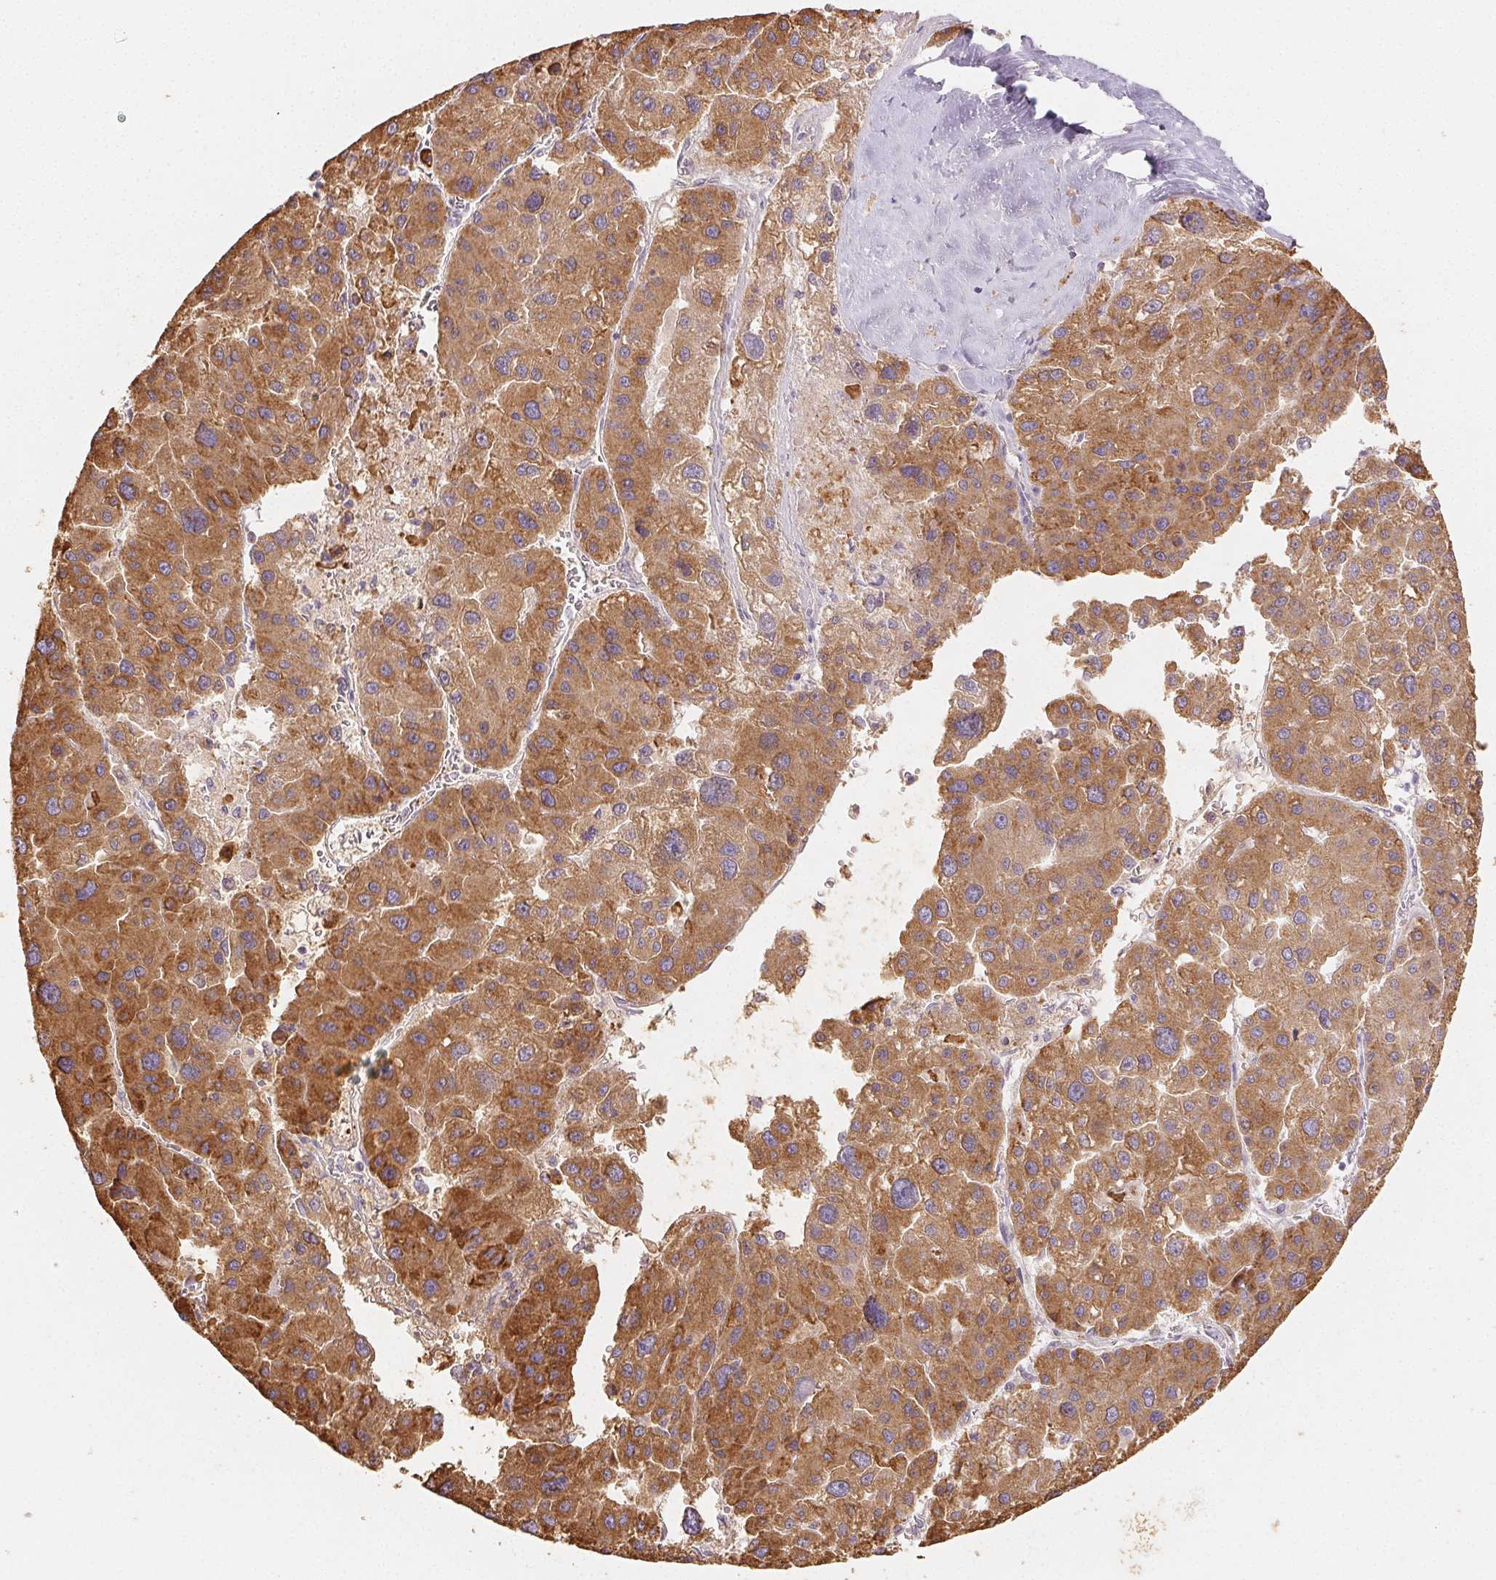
{"staining": {"intensity": "strong", "quantity": ">75%", "location": "cytoplasmic/membranous"}, "tissue": "liver cancer", "cell_type": "Tumor cells", "image_type": "cancer", "snomed": [{"axis": "morphology", "description": "Carcinoma, Hepatocellular, NOS"}, {"axis": "topography", "description": "Liver"}], "caption": "A photomicrograph of human hepatocellular carcinoma (liver) stained for a protein displays strong cytoplasmic/membranous brown staining in tumor cells.", "gene": "ACVR1B", "patient": {"sex": "male", "age": 73}}